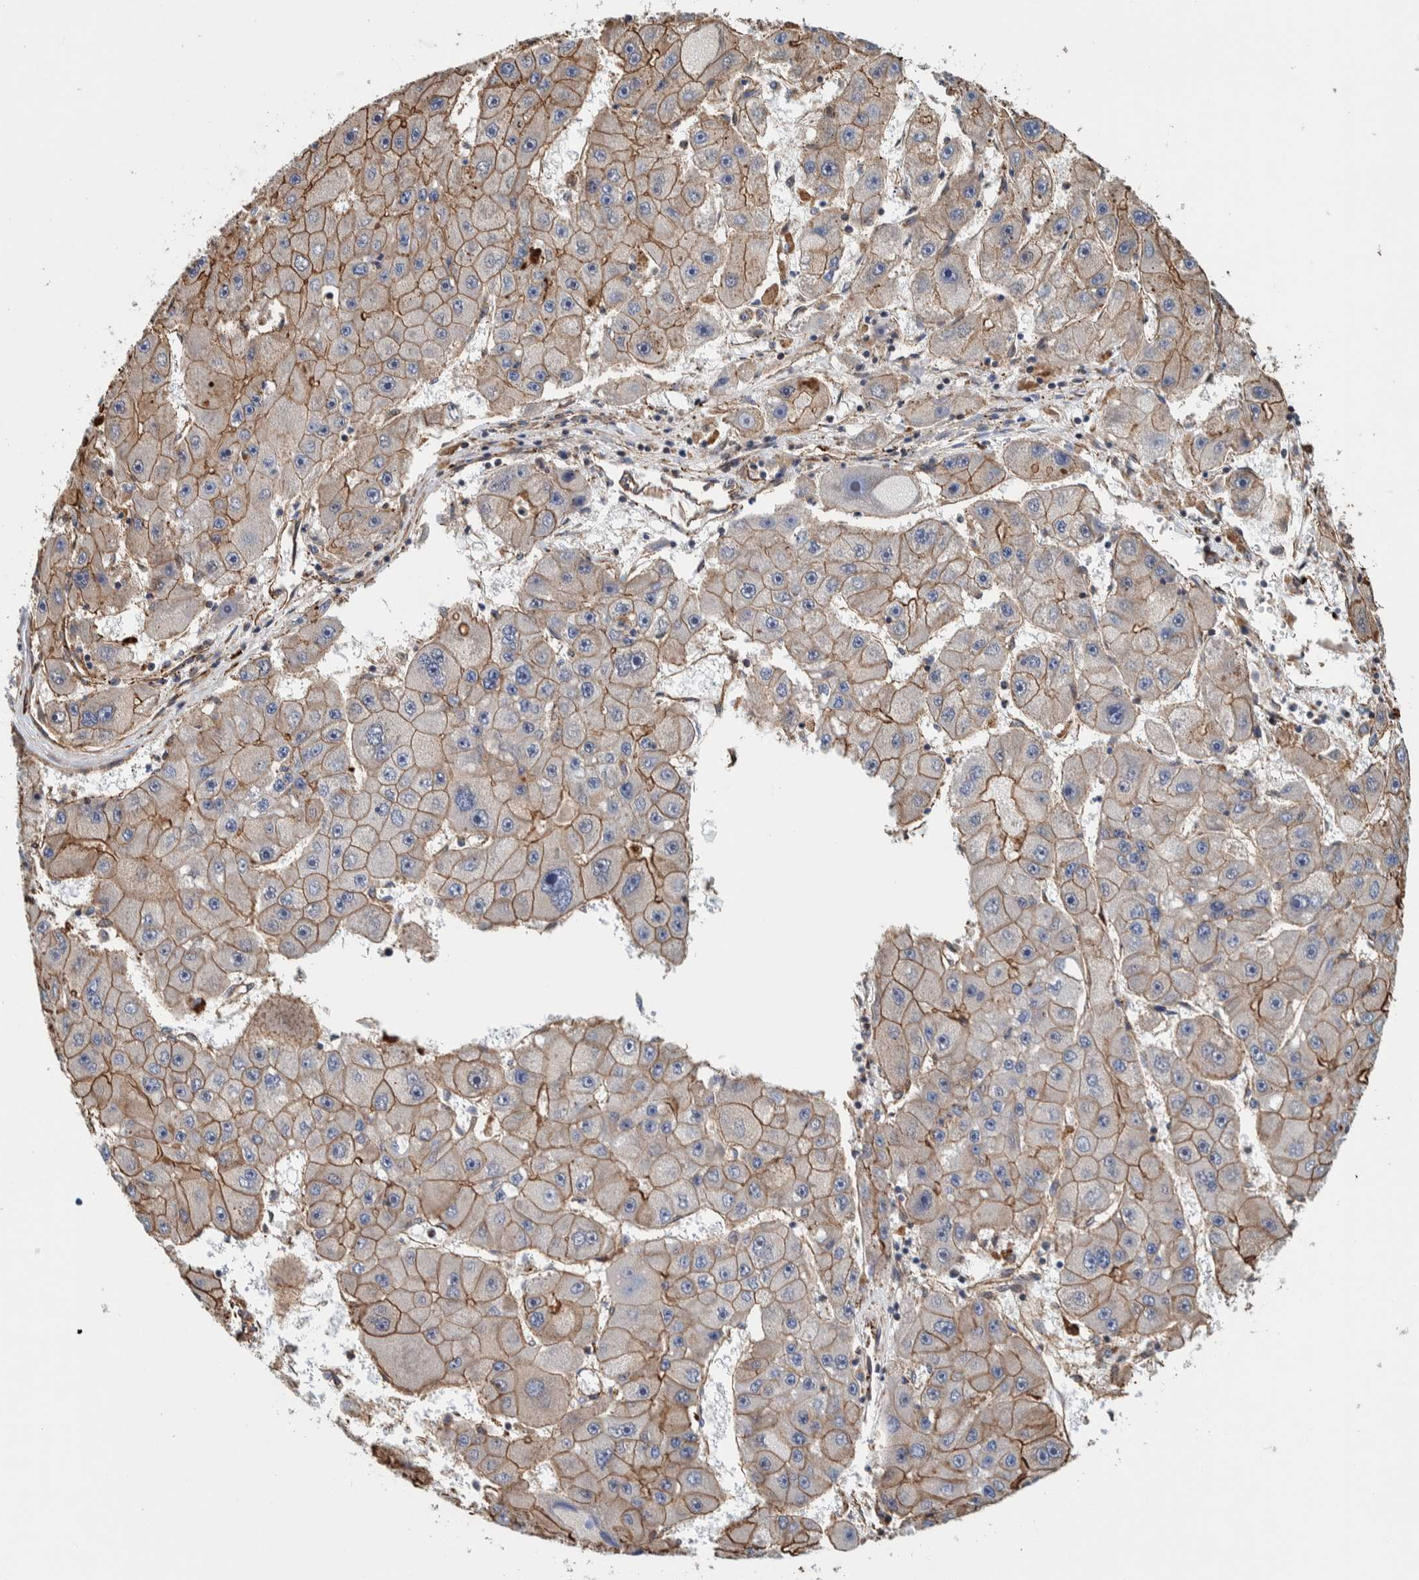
{"staining": {"intensity": "weak", "quantity": ">75%", "location": "cytoplasmic/membranous"}, "tissue": "liver cancer", "cell_type": "Tumor cells", "image_type": "cancer", "snomed": [{"axis": "morphology", "description": "Carcinoma, Hepatocellular, NOS"}, {"axis": "topography", "description": "Liver"}], "caption": "Brown immunohistochemical staining in hepatocellular carcinoma (liver) demonstrates weak cytoplasmic/membranous expression in about >75% of tumor cells.", "gene": "PKD1L1", "patient": {"sex": "female", "age": 61}}